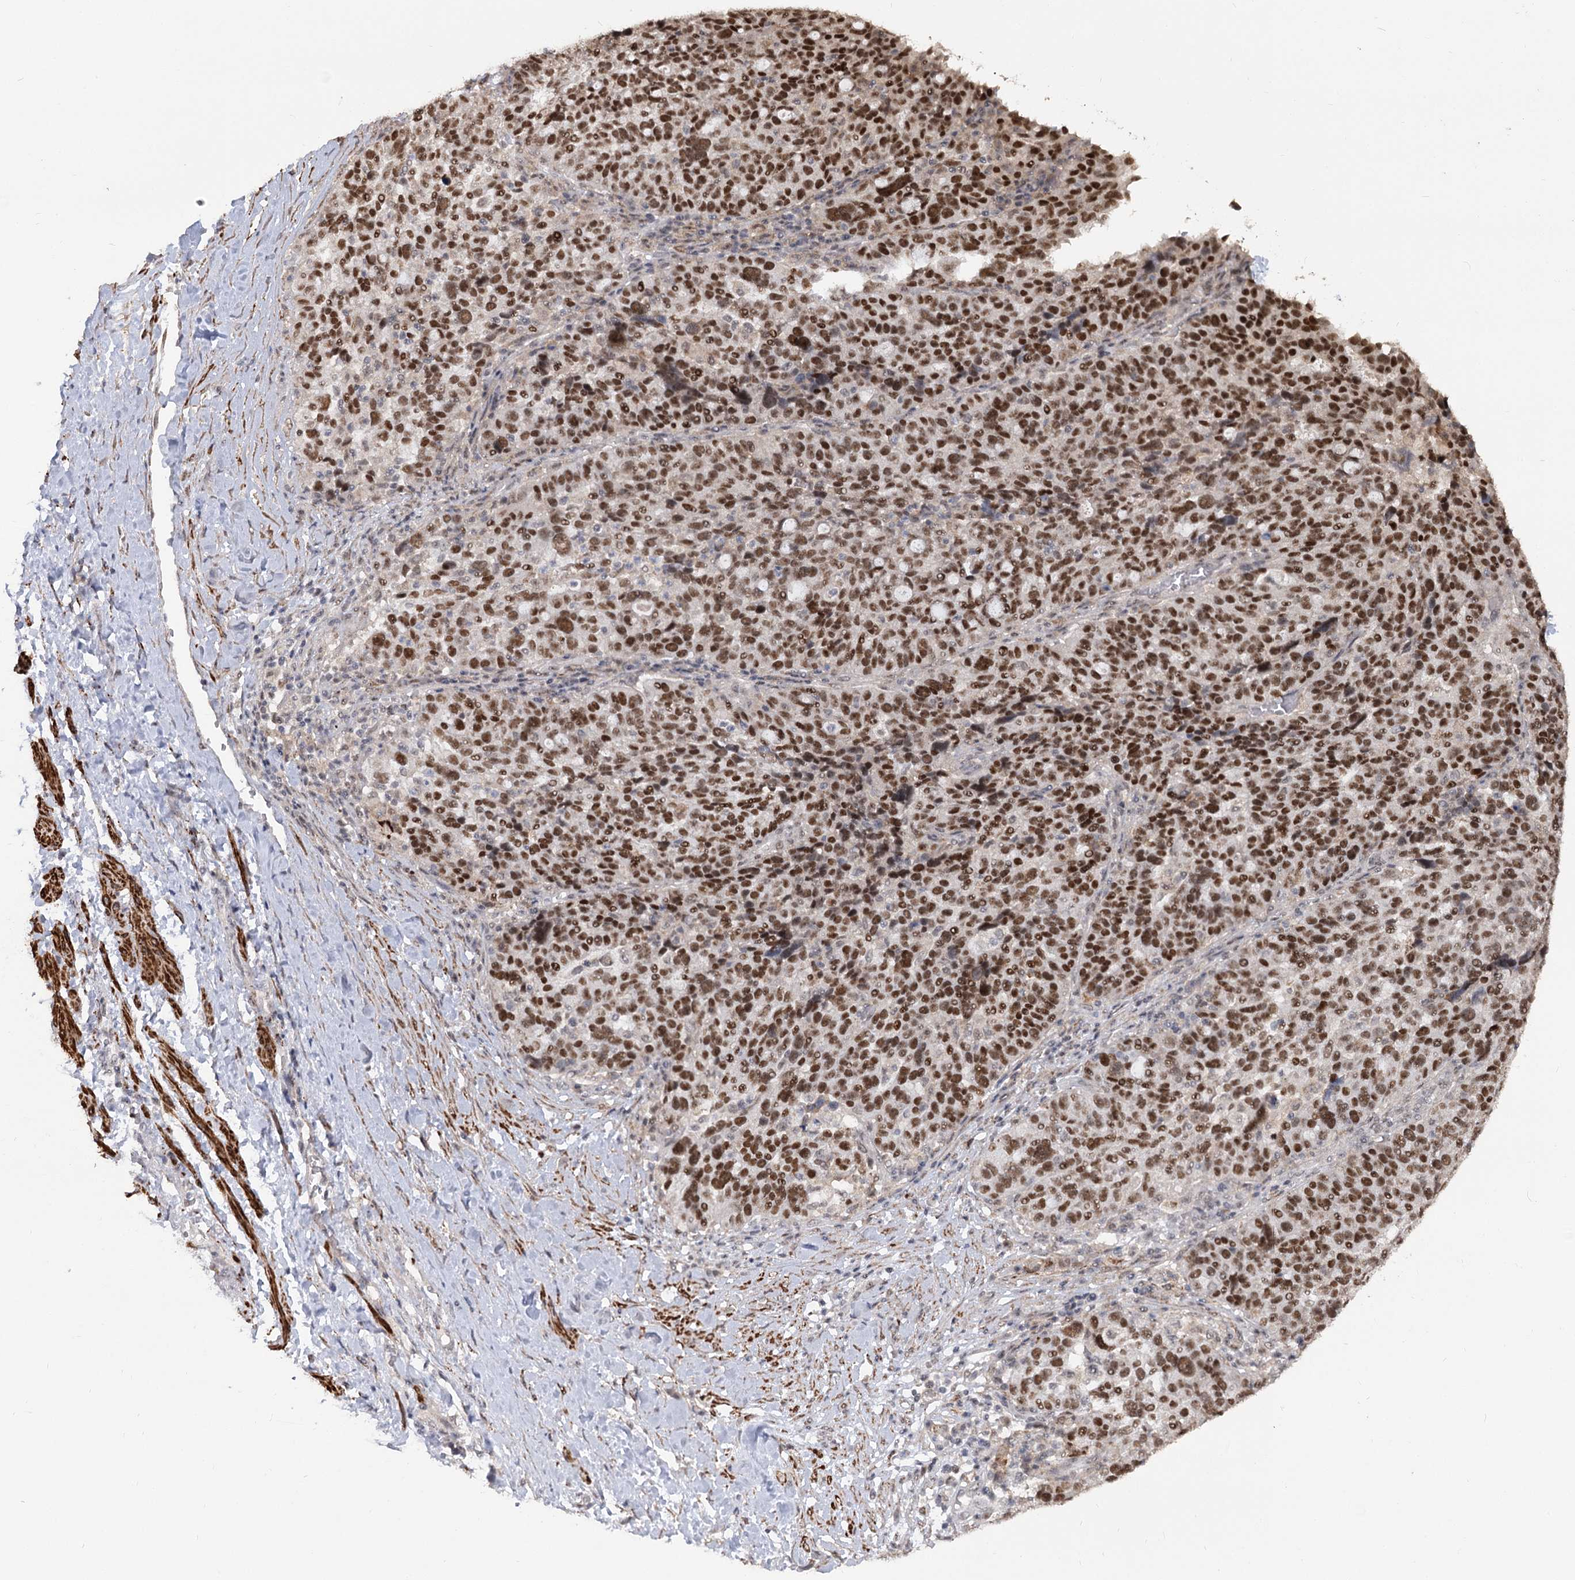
{"staining": {"intensity": "moderate", "quantity": ">75%", "location": "nuclear"}, "tissue": "ovarian cancer", "cell_type": "Tumor cells", "image_type": "cancer", "snomed": [{"axis": "morphology", "description": "Cystadenocarcinoma, serous, NOS"}, {"axis": "topography", "description": "Ovary"}], "caption": "Human ovarian cancer (serous cystadenocarcinoma) stained for a protein (brown) reveals moderate nuclear positive expression in approximately >75% of tumor cells.", "gene": "ZSCAN23", "patient": {"sex": "female", "age": 59}}